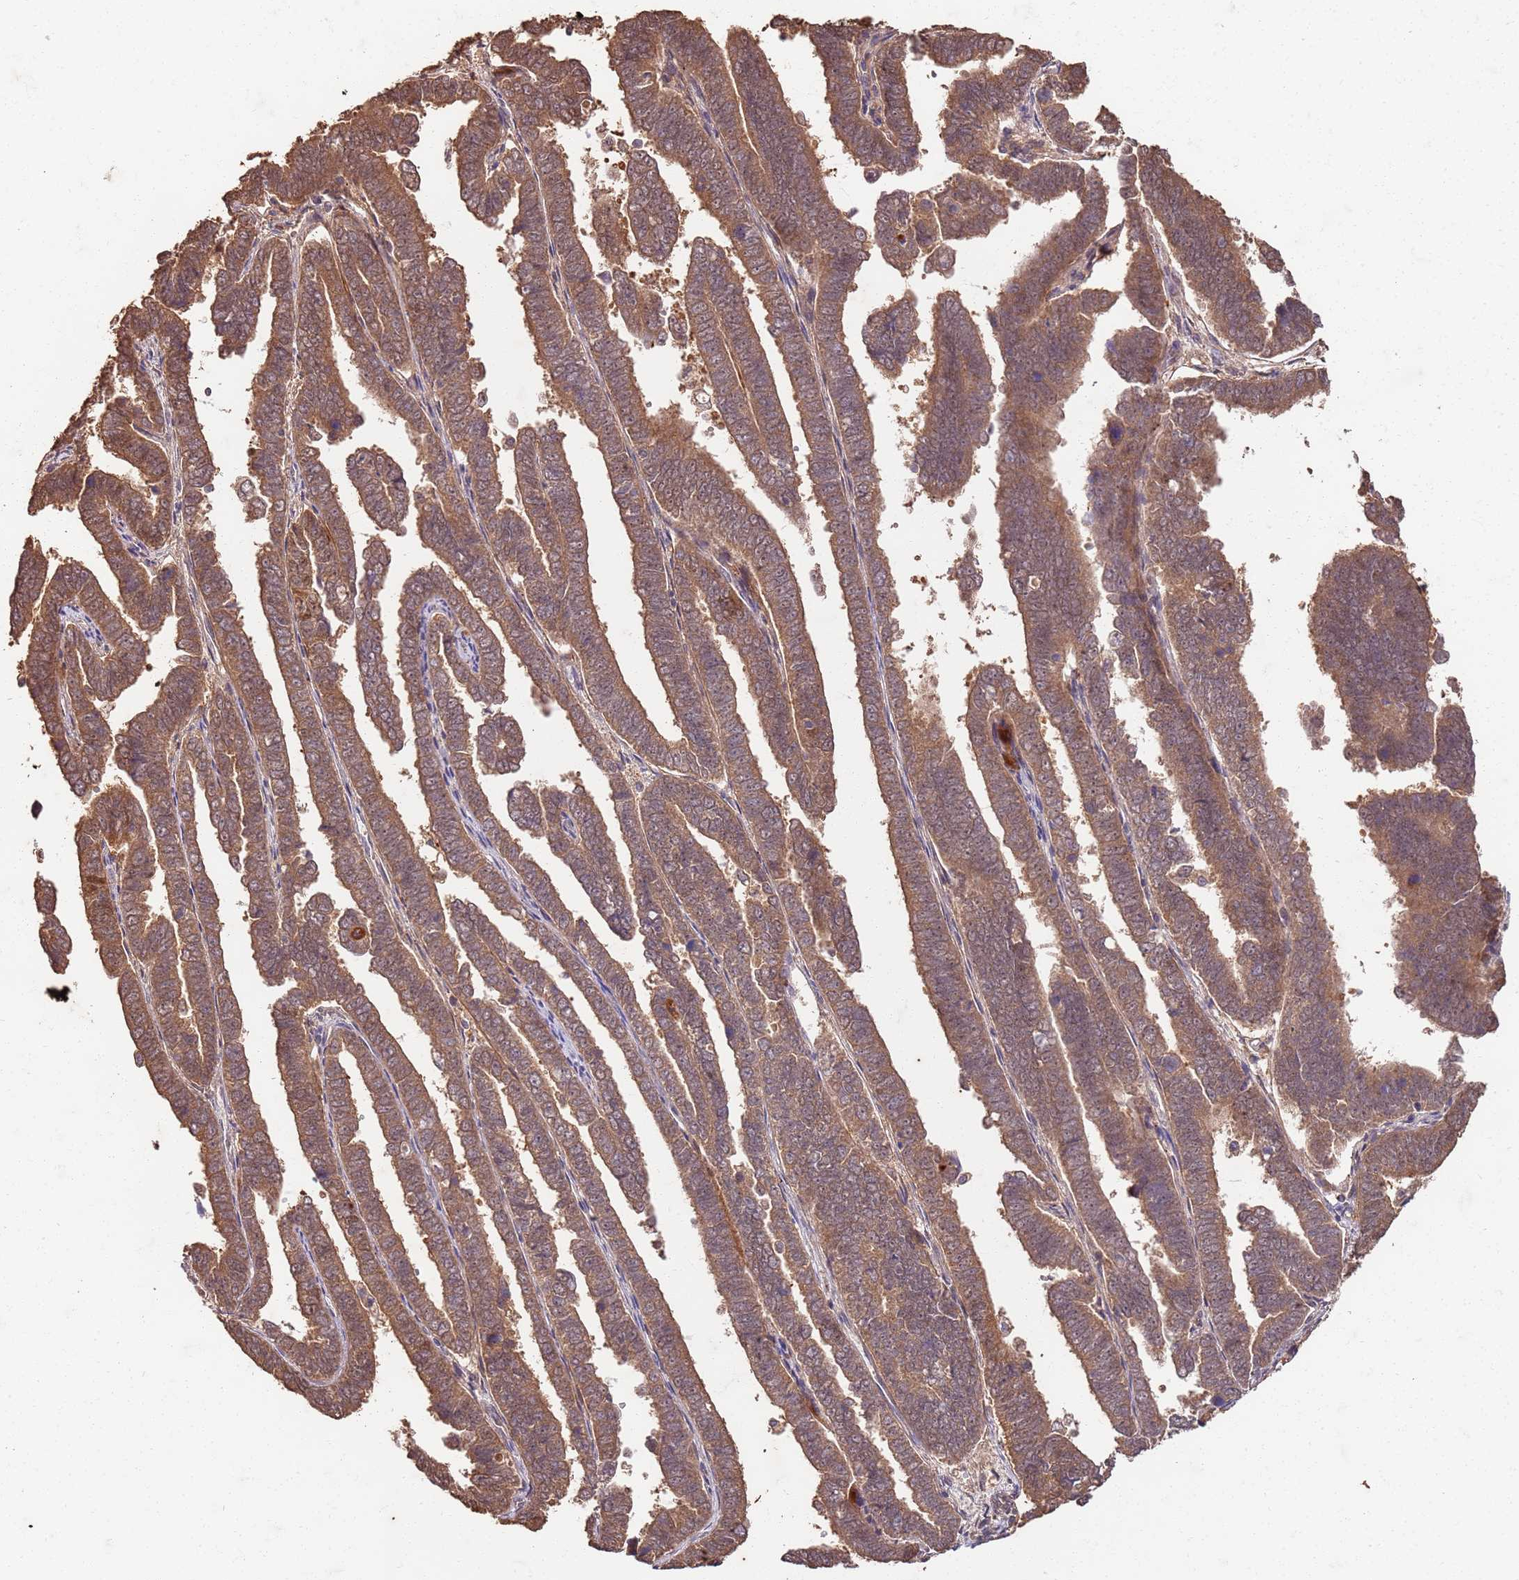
{"staining": {"intensity": "moderate", "quantity": ">75%", "location": "cytoplasmic/membranous,nuclear"}, "tissue": "endometrial cancer", "cell_type": "Tumor cells", "image_type": "cancer", "snomed": [{"axis": "morphology", "description": "Adenocarcinoma, NOS"}, {"axis": "topography", "description": "Endometrium"}], "caption": "Protein expression analysis of adenocarcinoma (endometrial) reveals moderate cytoplasmic/membranous and nuclear positivity in approximately >75% of tumor cells.", "gene": "UBE3A", "patient": {"sex": "female", "age": 75}}